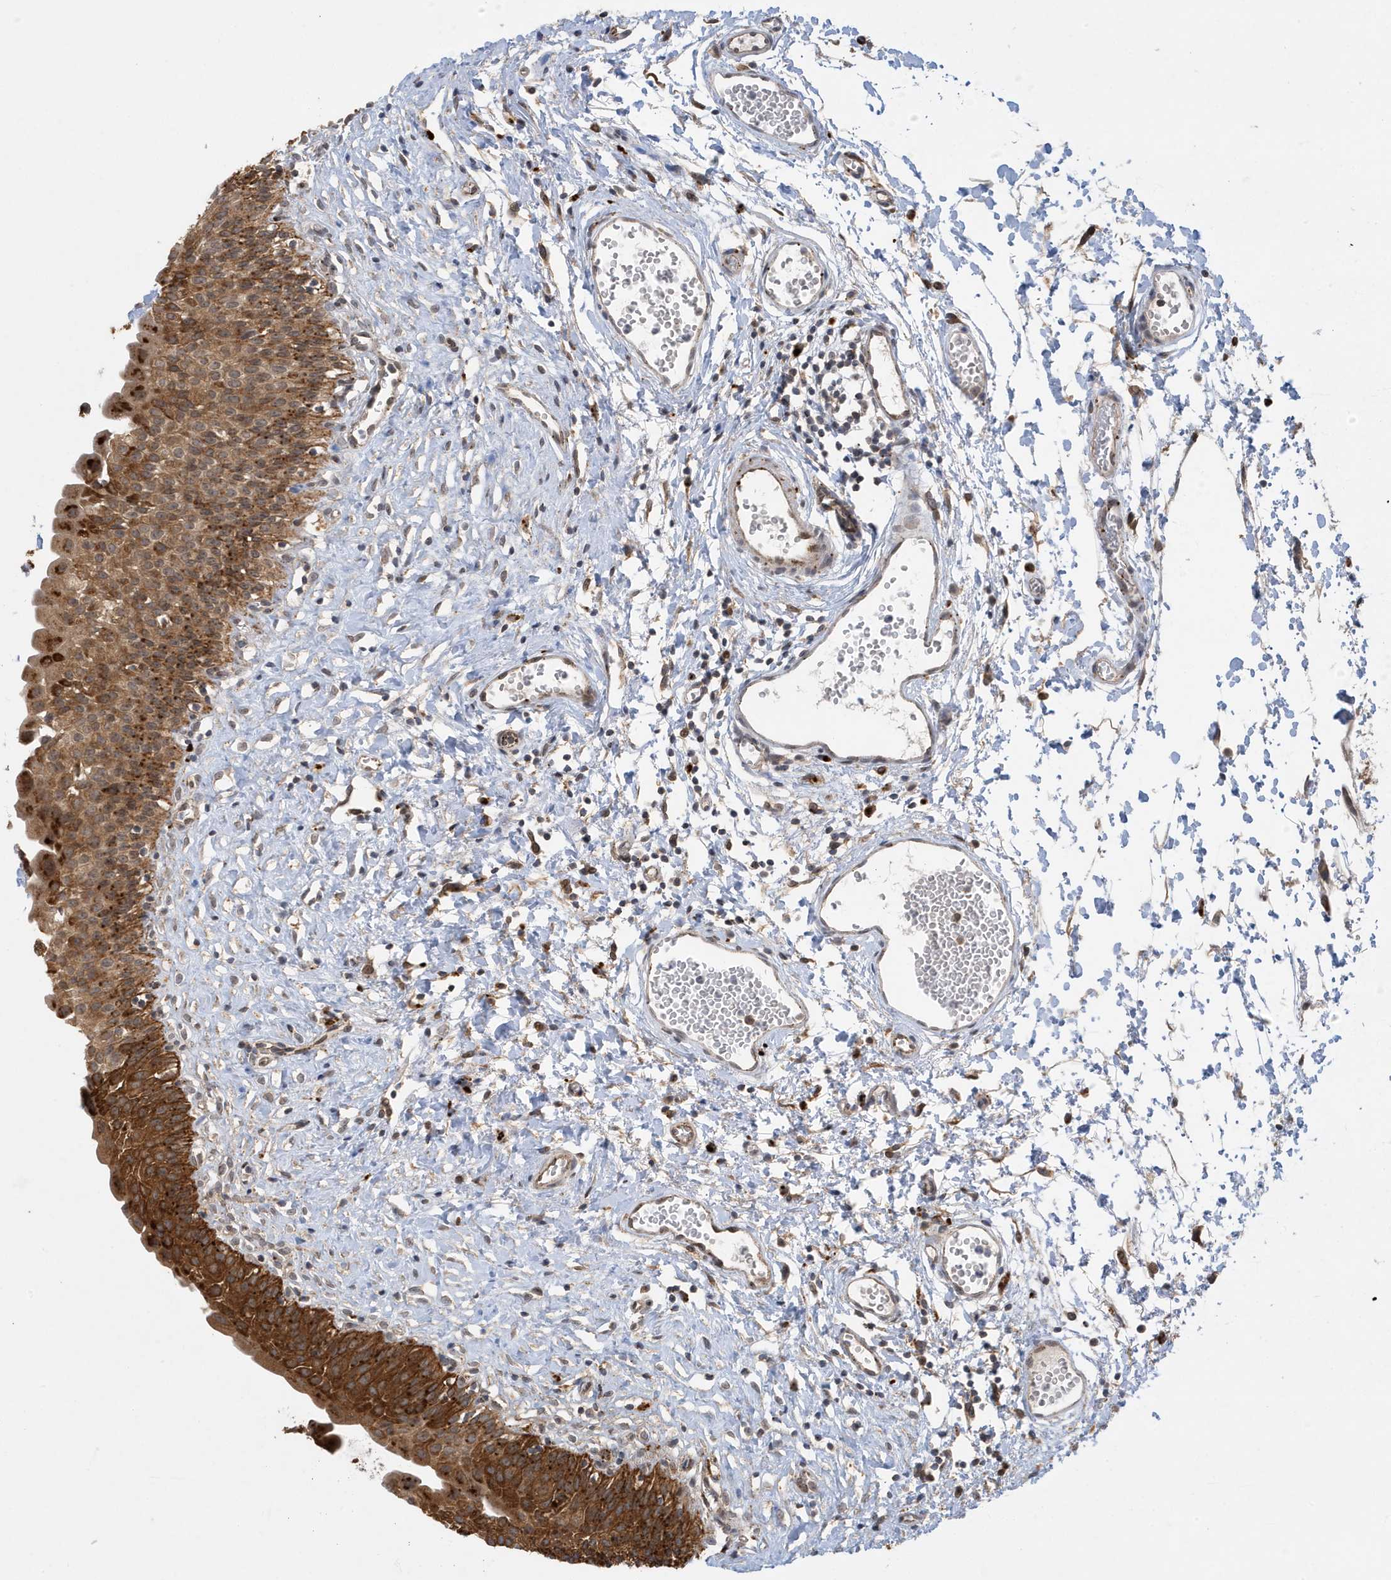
{"staining": {"intensity": "strong", "quantity": ">75%", "location": "cytoplasmic/membranous"}, "tissue": "urinary bladder", "cell_type": "Urothelial cells", "image_type": "normal", "snomed": [{"axis": "morphology", "description": "Normal tissue, NOS"}, {"axis": "topography", "description": "Urinary bladder"}], "caption": "IHC photomicrograph of unremarkable human urinary bladder stained for a protein (brown), which shows high levels of strong cytoplasmic/membranous positivity in approximately >75% of urothelial cells.", "gene": "ZNF507", "patient": {"sex": "male", "age": 51}}